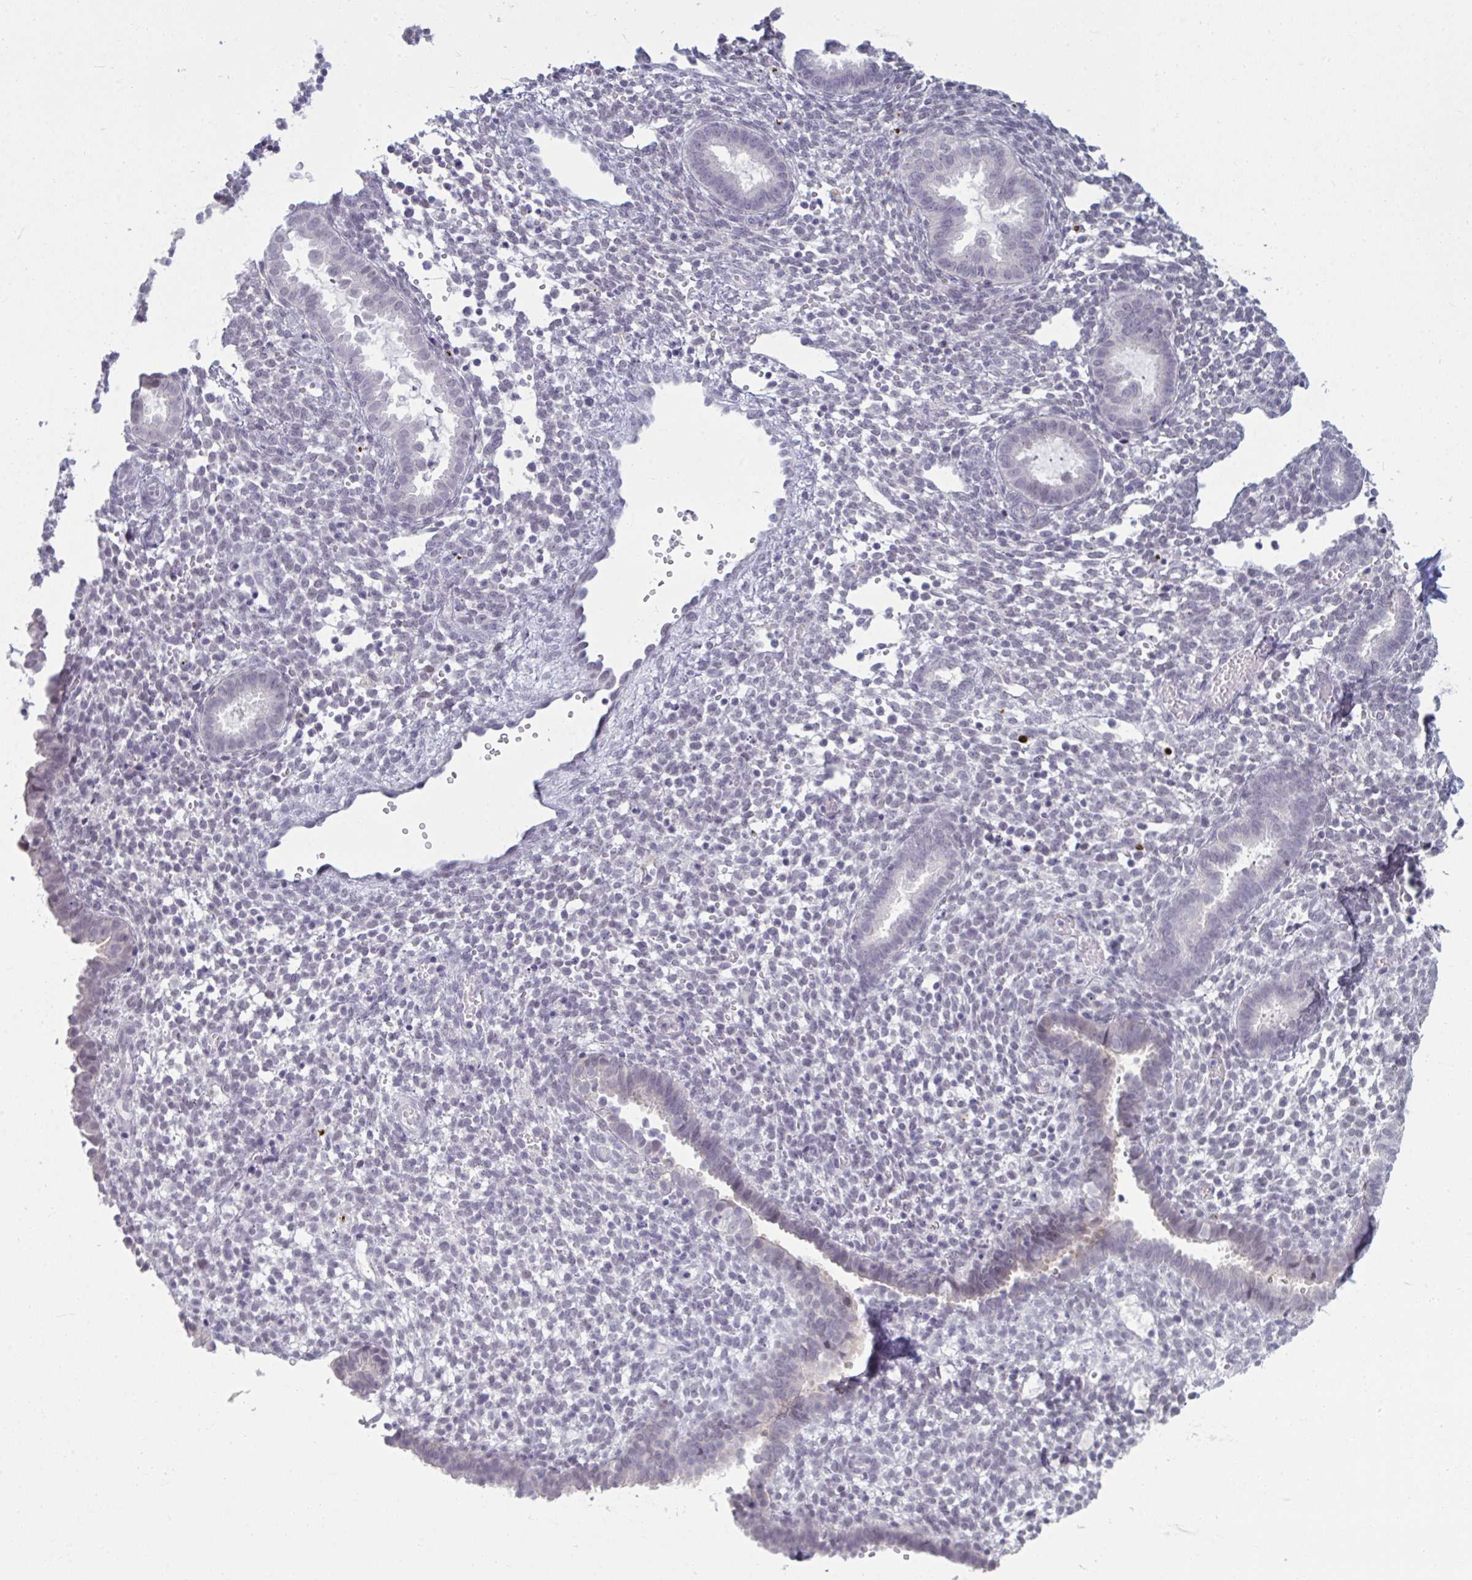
{"staining": {"intensity": "negative", "quantity": "none", "location": "none"}, "tissue": "endometrium", "cell_type": "Cells in endometrial stroma", "image_type": "normal", "snomed": [{"axis": "morphology", "description": "Normal tissue, NOS"}, {"axis": "topography", "description": "Endometrium"}], "caption": "Cells in endometrial stroma are negative for brown protein staining in normal endometrium. Brightfield microscopy of immunohistochemistry stained with DAB (brown) and hematoxylin (blue), captured at high magnification.", "gene": "RNASEH1", "patient": {"sex": "female", "age": 36}}